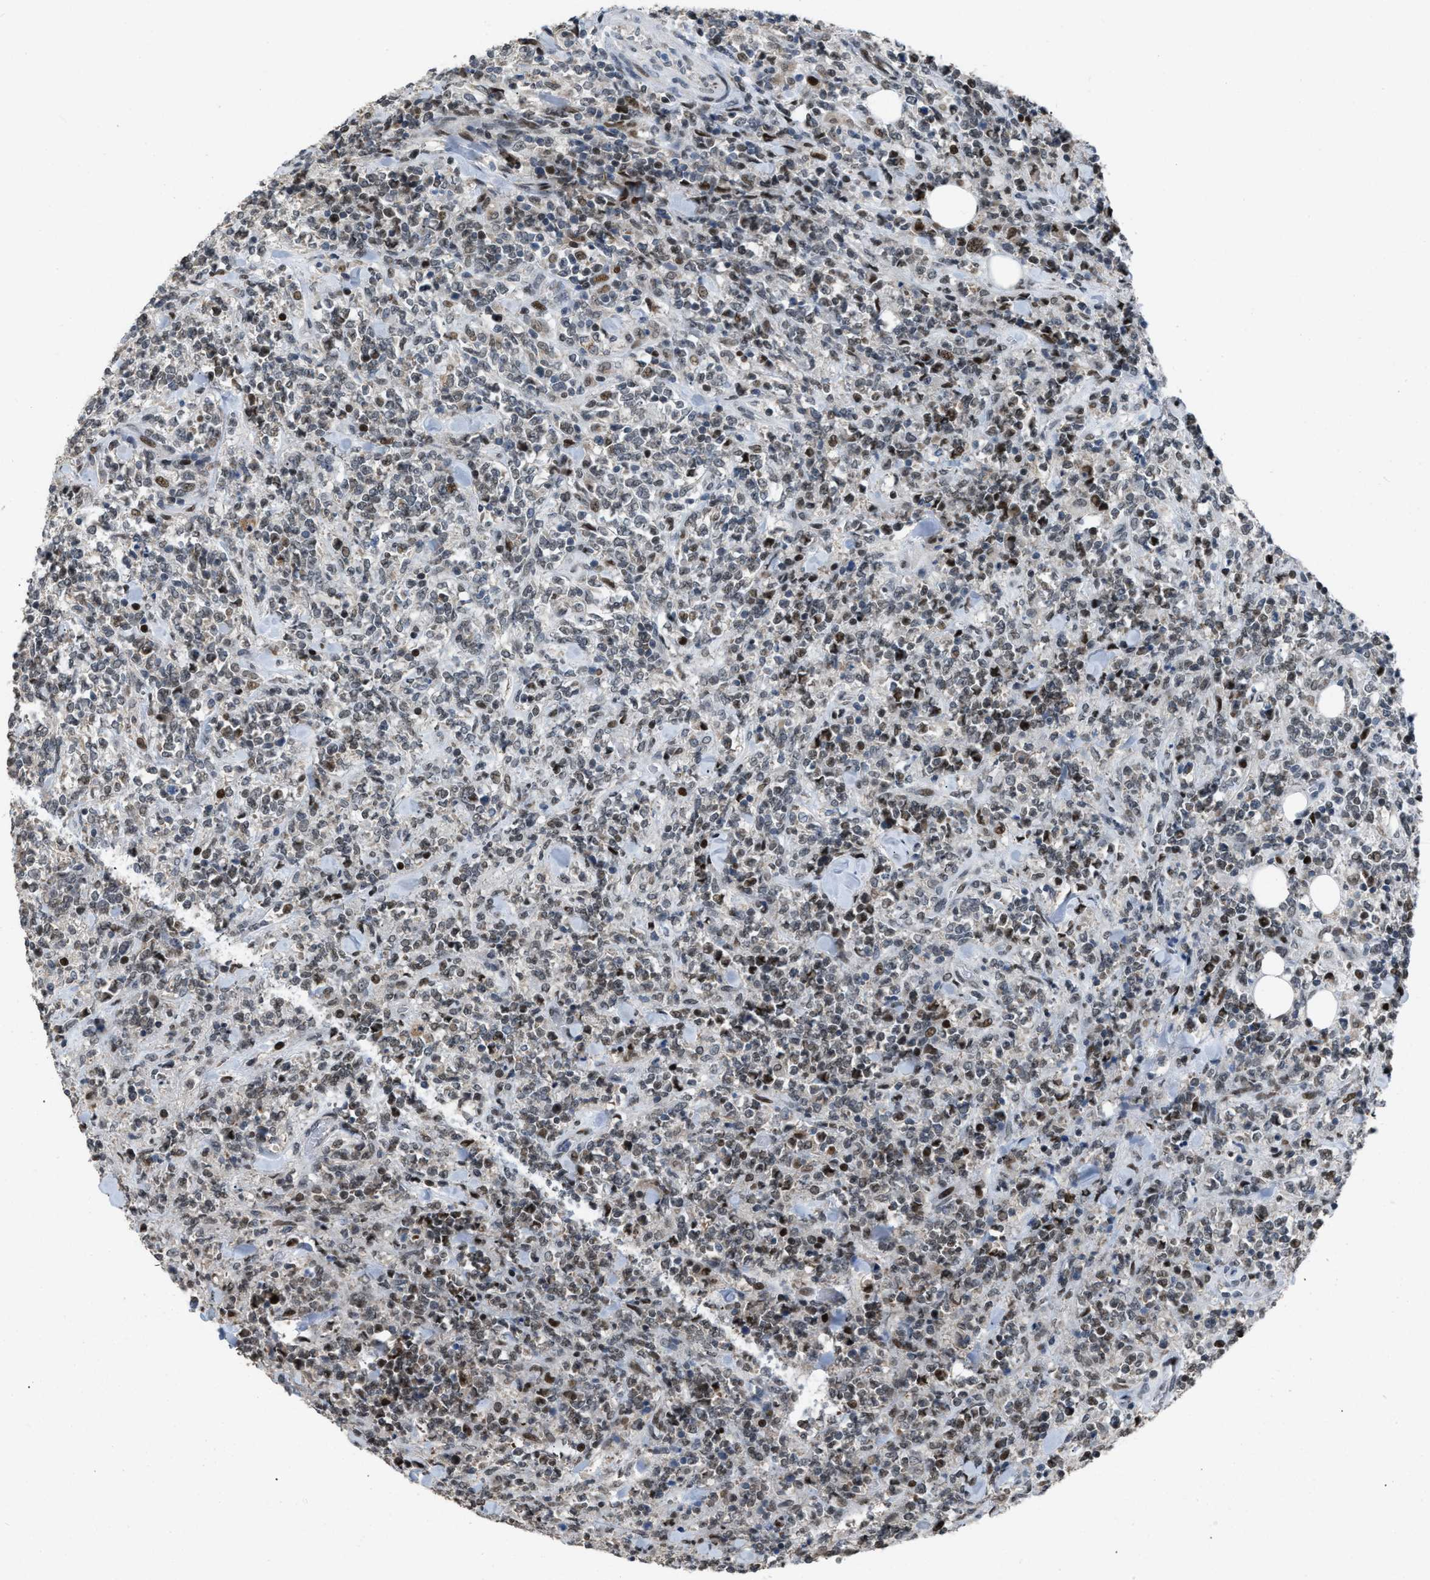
{"staining": {"intensity": "weak", "quantity": "<25%", "location": "nuclear"}, "tissue": "lymphoma", "cell_type": "Tumor cells", "image_type": "cancer", "snomed": [{"axis": "morphology", "description": "Malignant lymphoma, non-Hodgkin's type, High grade"}, {"axis": "topography", "description": "Soft tissue"}], "caption": "Immunohistochemical staining of lymphoma shows no significant positivity in tumor cells.", "gene": "SETDB1", "patient": {"sex": "male", "age": 18}}